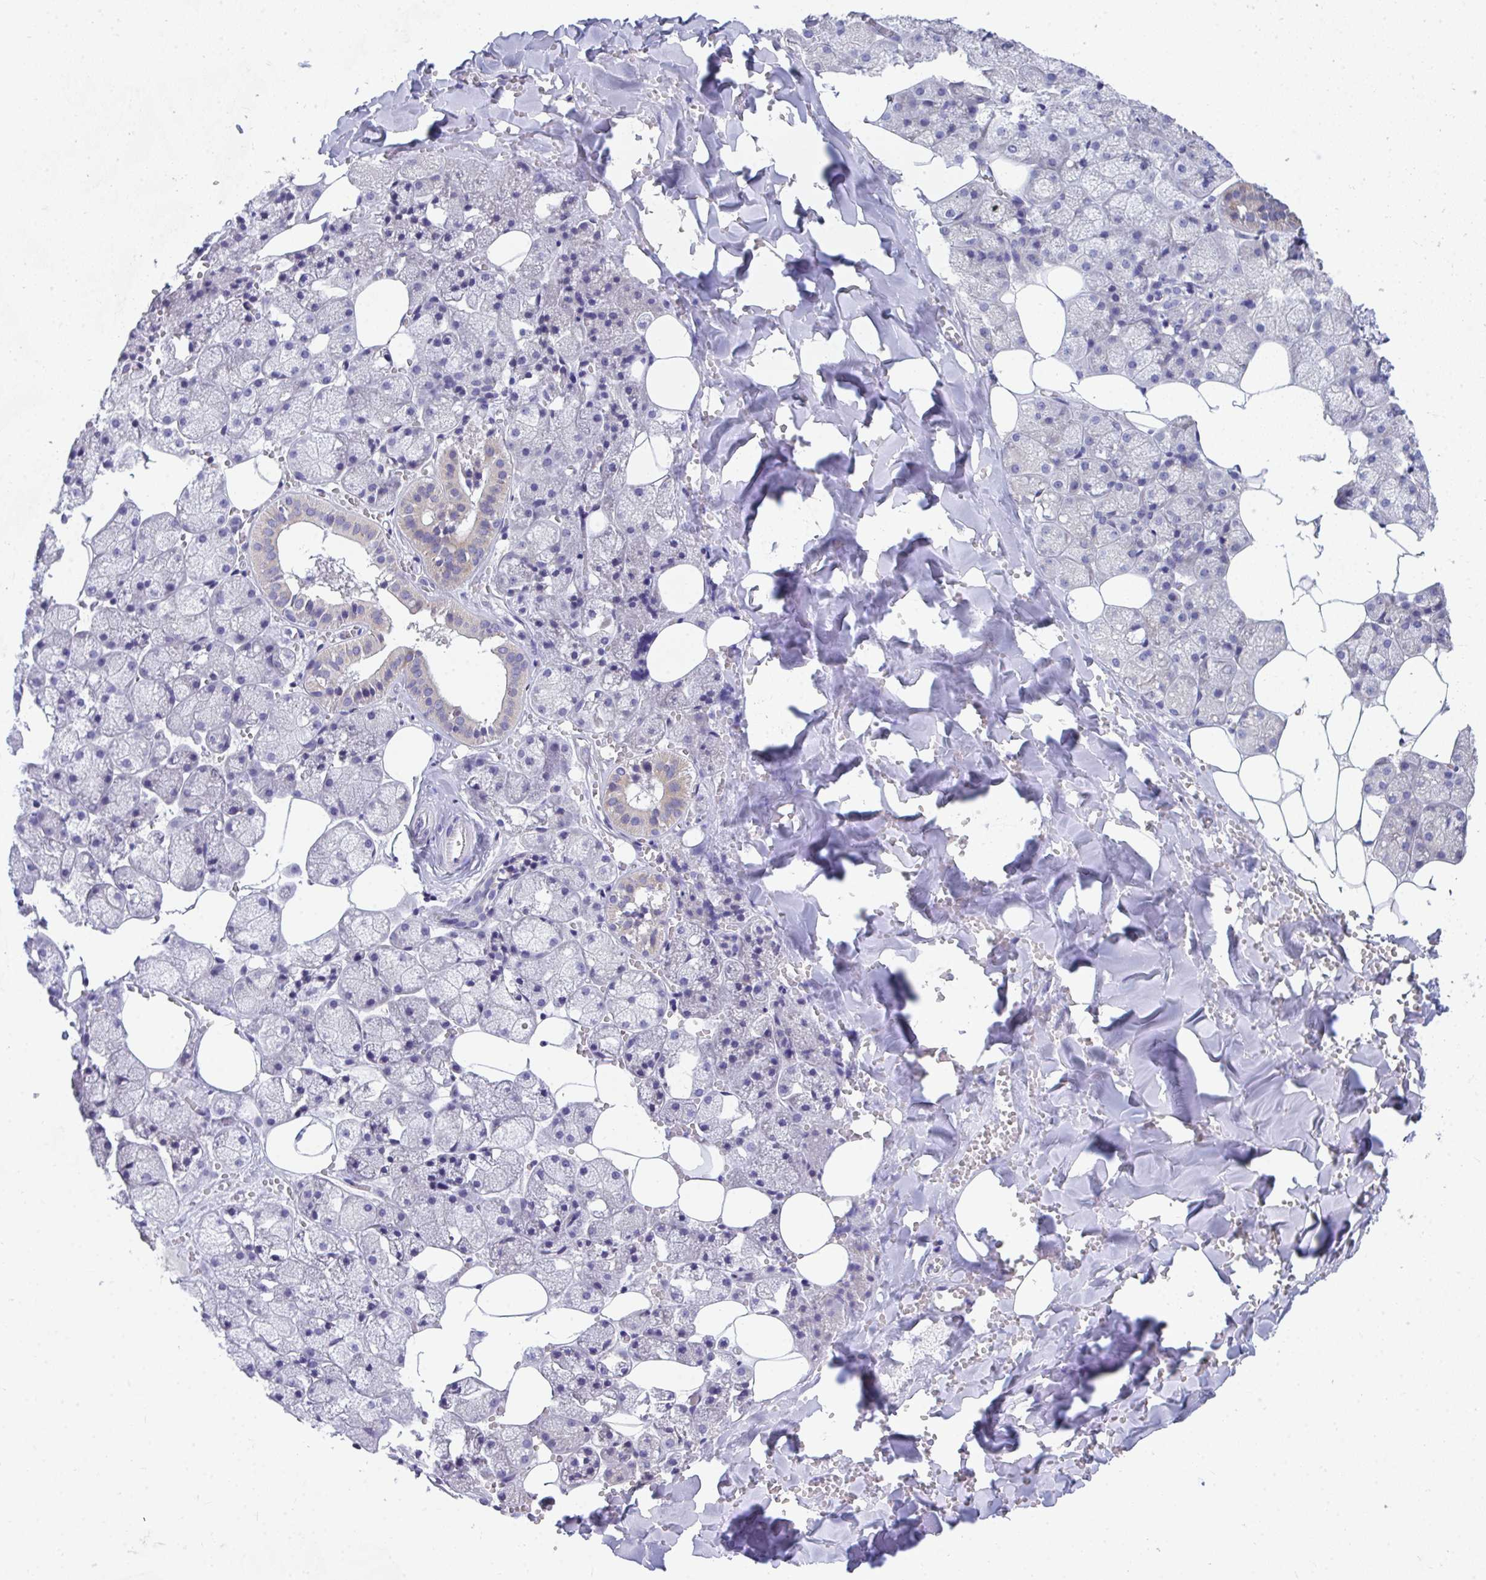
{"staining": {"intensity": "moderate", "quantity": "<25%", "location": "cytoplasmic/membranous"}, "tissue": "salivary gland", "cell_type": "Glandular cells", "image_type": "normal", "snomed": [{"axis": "morphology", "description": "Normal tissue, NOS"}, {"axis": "topography", "description": "Salivary gland"}, {"axis": "topography", "description": "Peripheral nerve tissue"}], "caption": "Immunohistochemical staining of normal salivary gland shows <25% levels of moderate cytoplasmic/membranous protein staining in about <25% of glandular cells. Using DAB (brown) and hematoxylin (blue) stains, captured at high magnification using brightfield microscopy.", "gene": "COA5", "patient": {"sex": "male", "age": 38}}